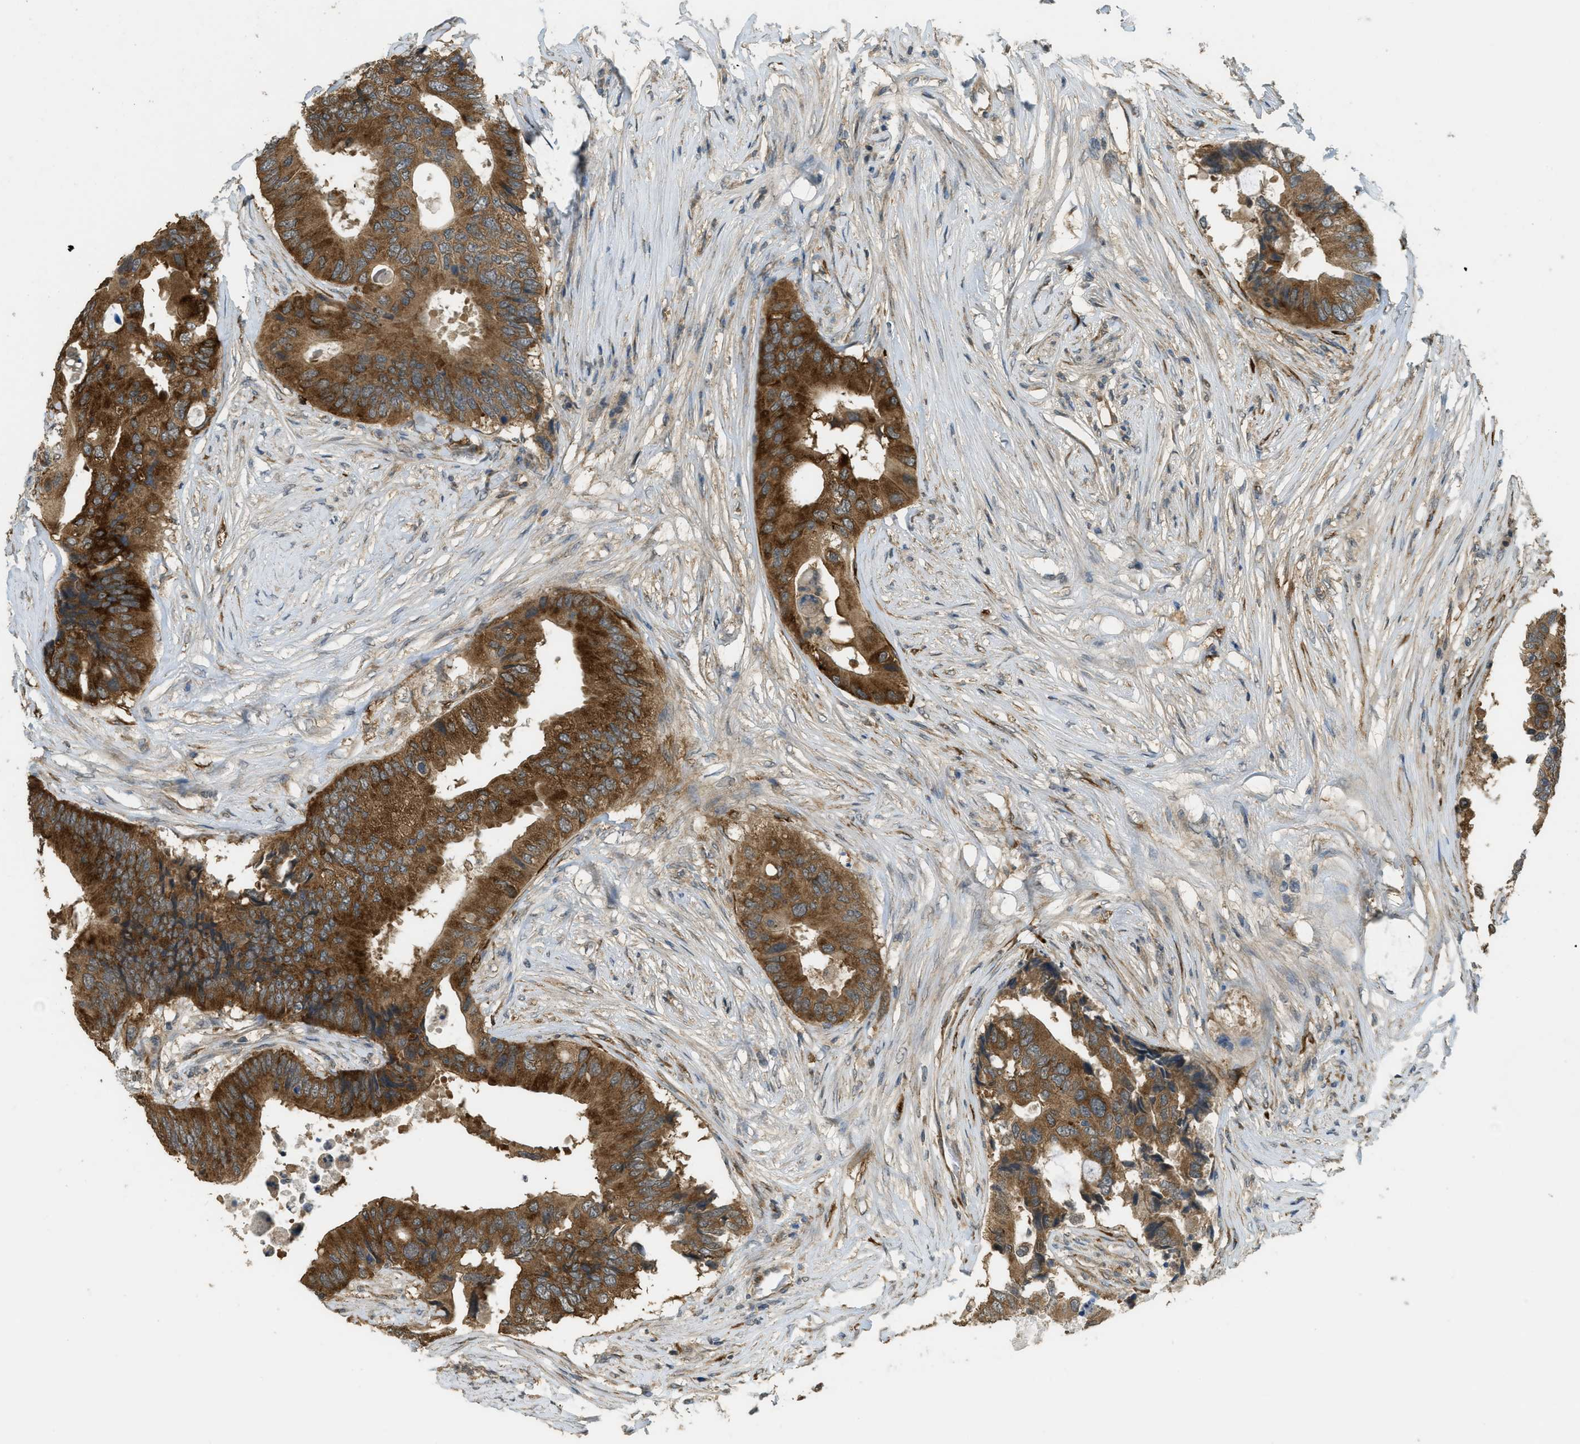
{"staining": {"intensity": "moderate", "quantity": ">75%", "location": "cytoplasmic/membranous"}, "tissue": "colorectal cancer", "cell_type": "Tumor cells", "image_type": "cancer", "snomed": [{"axis": "morphology", "description": "Adenocarcinoma, NOS"}, {"axis": "topography", "description": "Colon"}], "caption": "A photomicrograph showing moderate cytoplasmic/membranous expression in approximately >75% of tumor cells in colorectal adenocarcinoma, as visualized by brown immunohistochemical staining.", "gene": "IGF2BP2", "patient": {"sex": "male", "age": 71}}